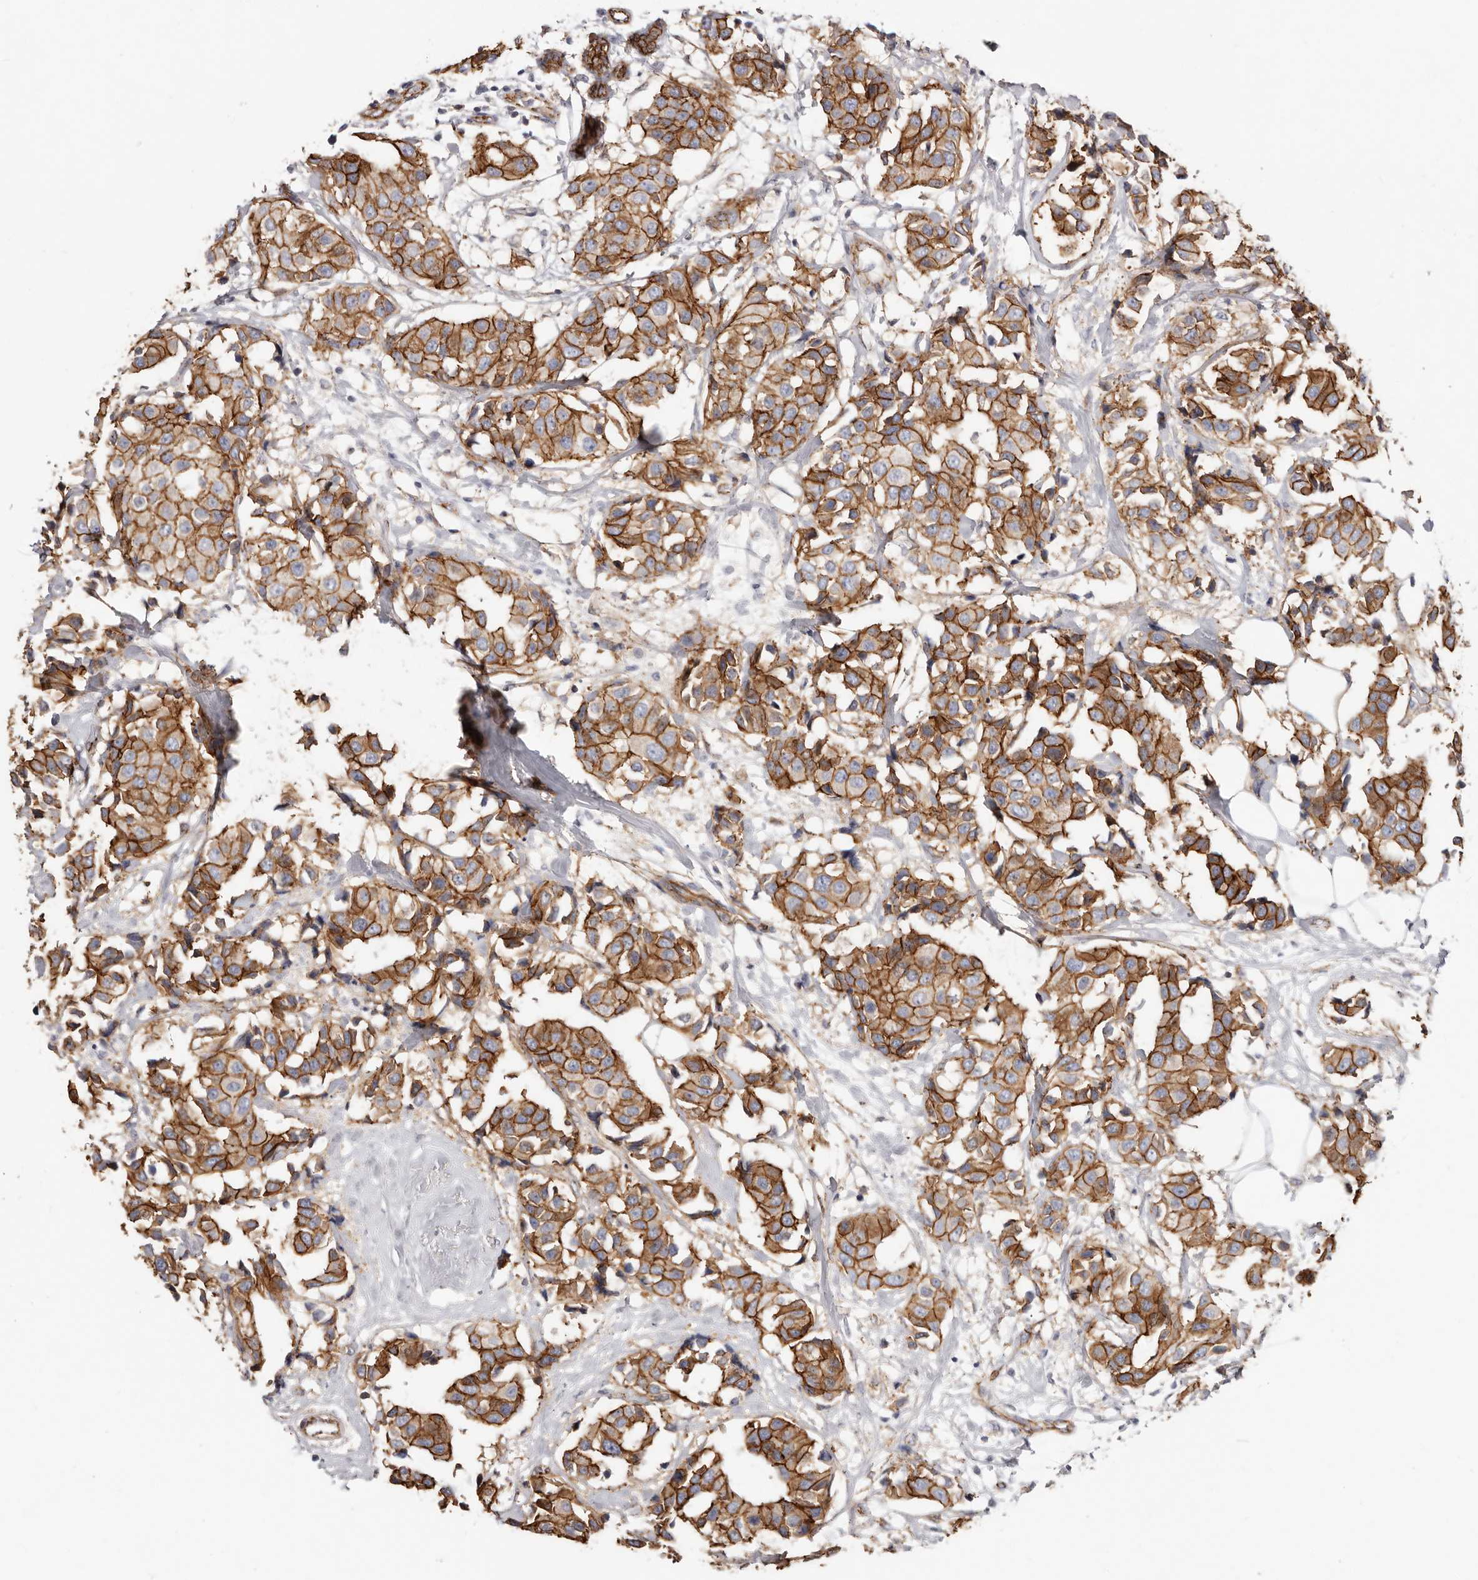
{"staining": {"intensity": "strong", "quantity": ">75%", "location": "cytoplasmic/membranous"}, "tissue": "breast cancer", "cell_type": "Tumor cells", "image_type": "cancer", "snomed": [{"axis": "morphology", "description": "Normal tissue, NOS"}, {"axis": "morphology", "description": "Duct carcinoma"}, {"axis": "topography", "description": "Breast"}], "caption": "Protein expression analysis of human breast infiltrating ductal carcinoma reveals strong cytoplasmic/membranous positivity in approximately >75% of tumor cells.", "gene": "CTNNB1", "patient": {"sex": "female", "age": 39}}